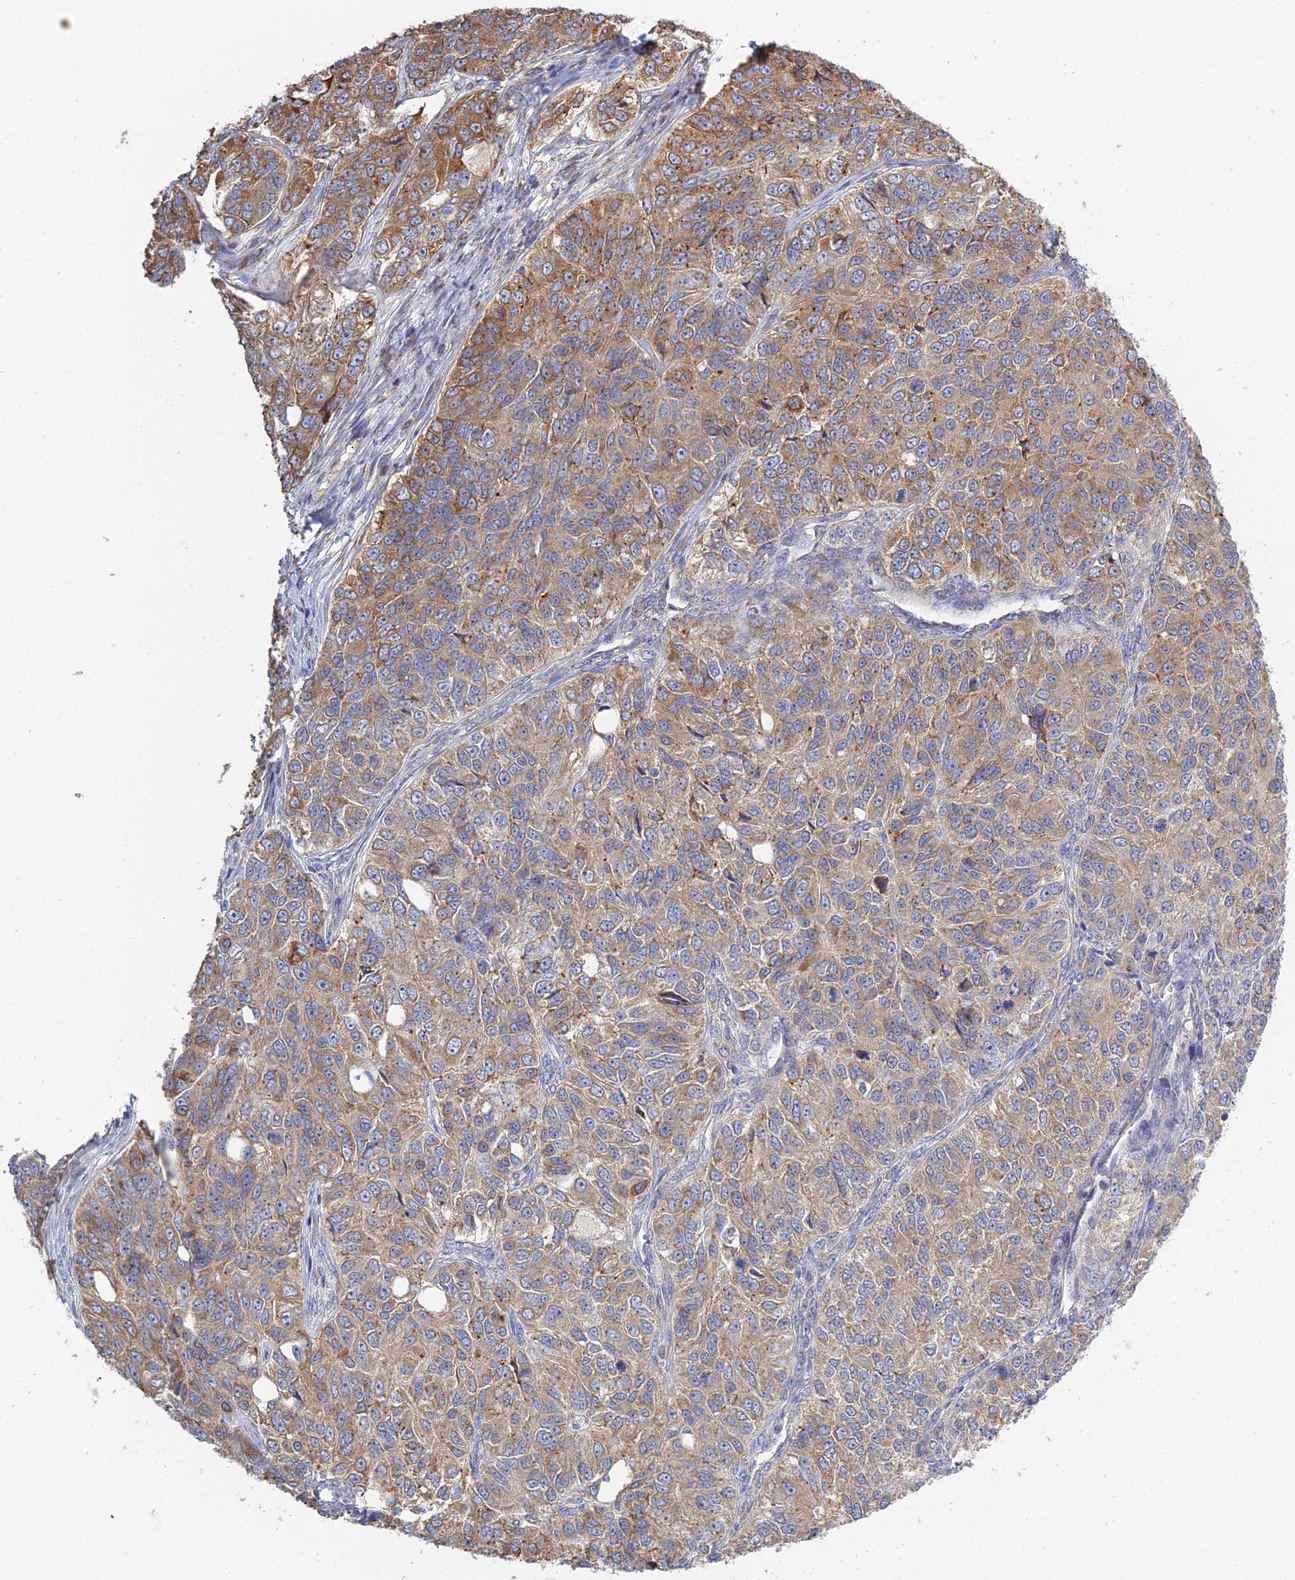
{"staining": {"intensity": "moderate", "quantity": ">75%", "location": "cytoplasmic/membranous"}, "tissue": "ovarian cancer", "cell_type": "Tumor cells", "image_type": "cancer", "snomed": [{"axis": "morphology", "description": "Carcinoma, endometroid"}, {"axis": "topography", "description": "Ovary"}], "caption": "Ovarian cancer (endometroid carcinoma) stained with immunohistochemistry (IHC) shows moderate cytoplasmic/membranous expression in about >75% of tumor cells.", "gene": "TRAPPC6A", "patient": {"sex": "female", "age": 51}}